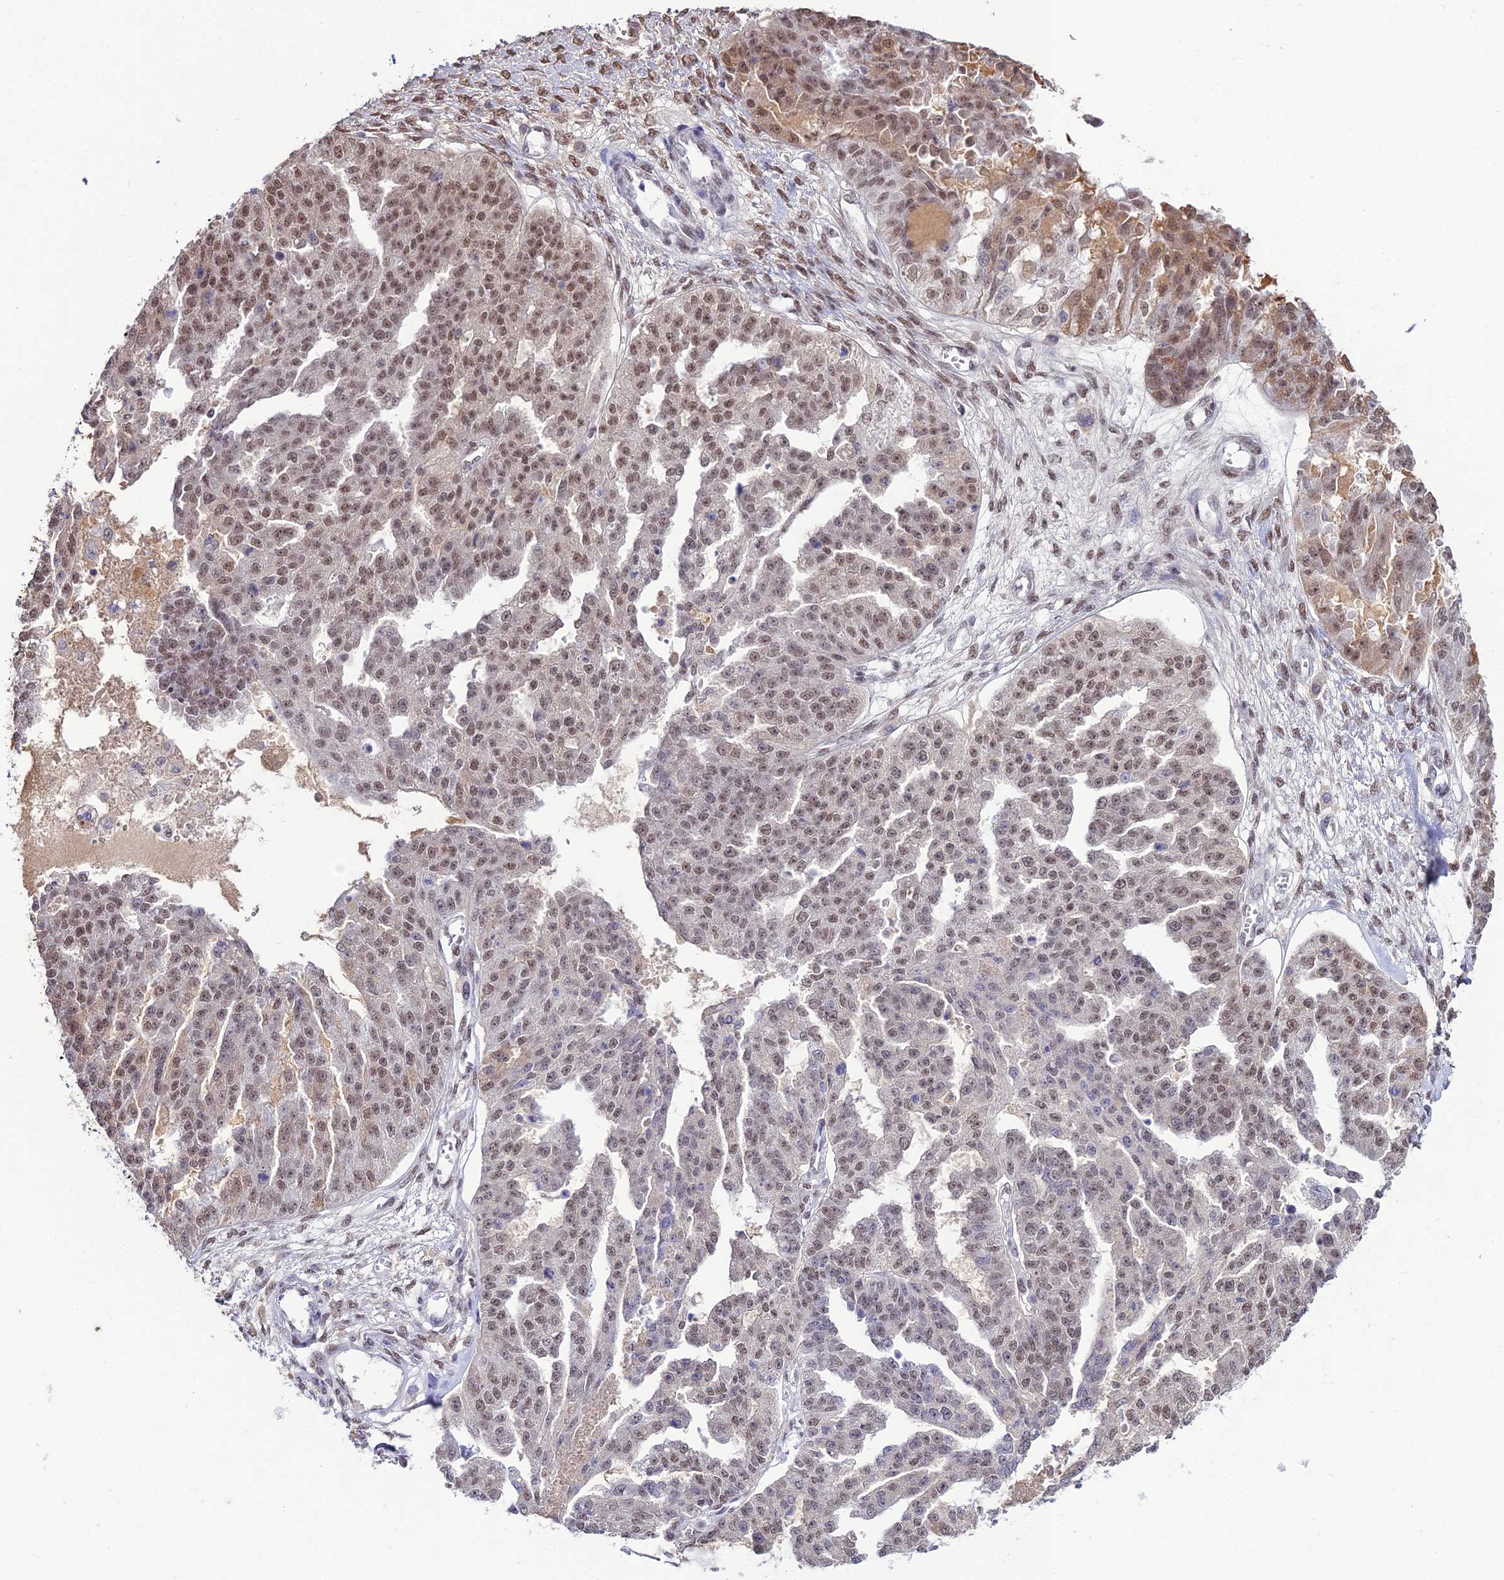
{"staining": {"intensity": "weak", "quantity": "25%-75%", "location": "nuclear"}, "tissue": "ovarian cancer", "cell_type": "Tumor cells", "image_type": "cancer", "snomed": [{"axis": "morphology", "description": "Cystadenocarcinoma, serous, NOS"}, {"axis": "topography", "description": "Ovary"}], "caption": "The immunohistochemical stain shows weak nuclear expression in tumor cells of ovarian cancer tissue. (DAB IHC, brown staining for protein, blue staining for nuclei).", "gene": "RBM12", "patient": {"sex": "female", "age": 58}}